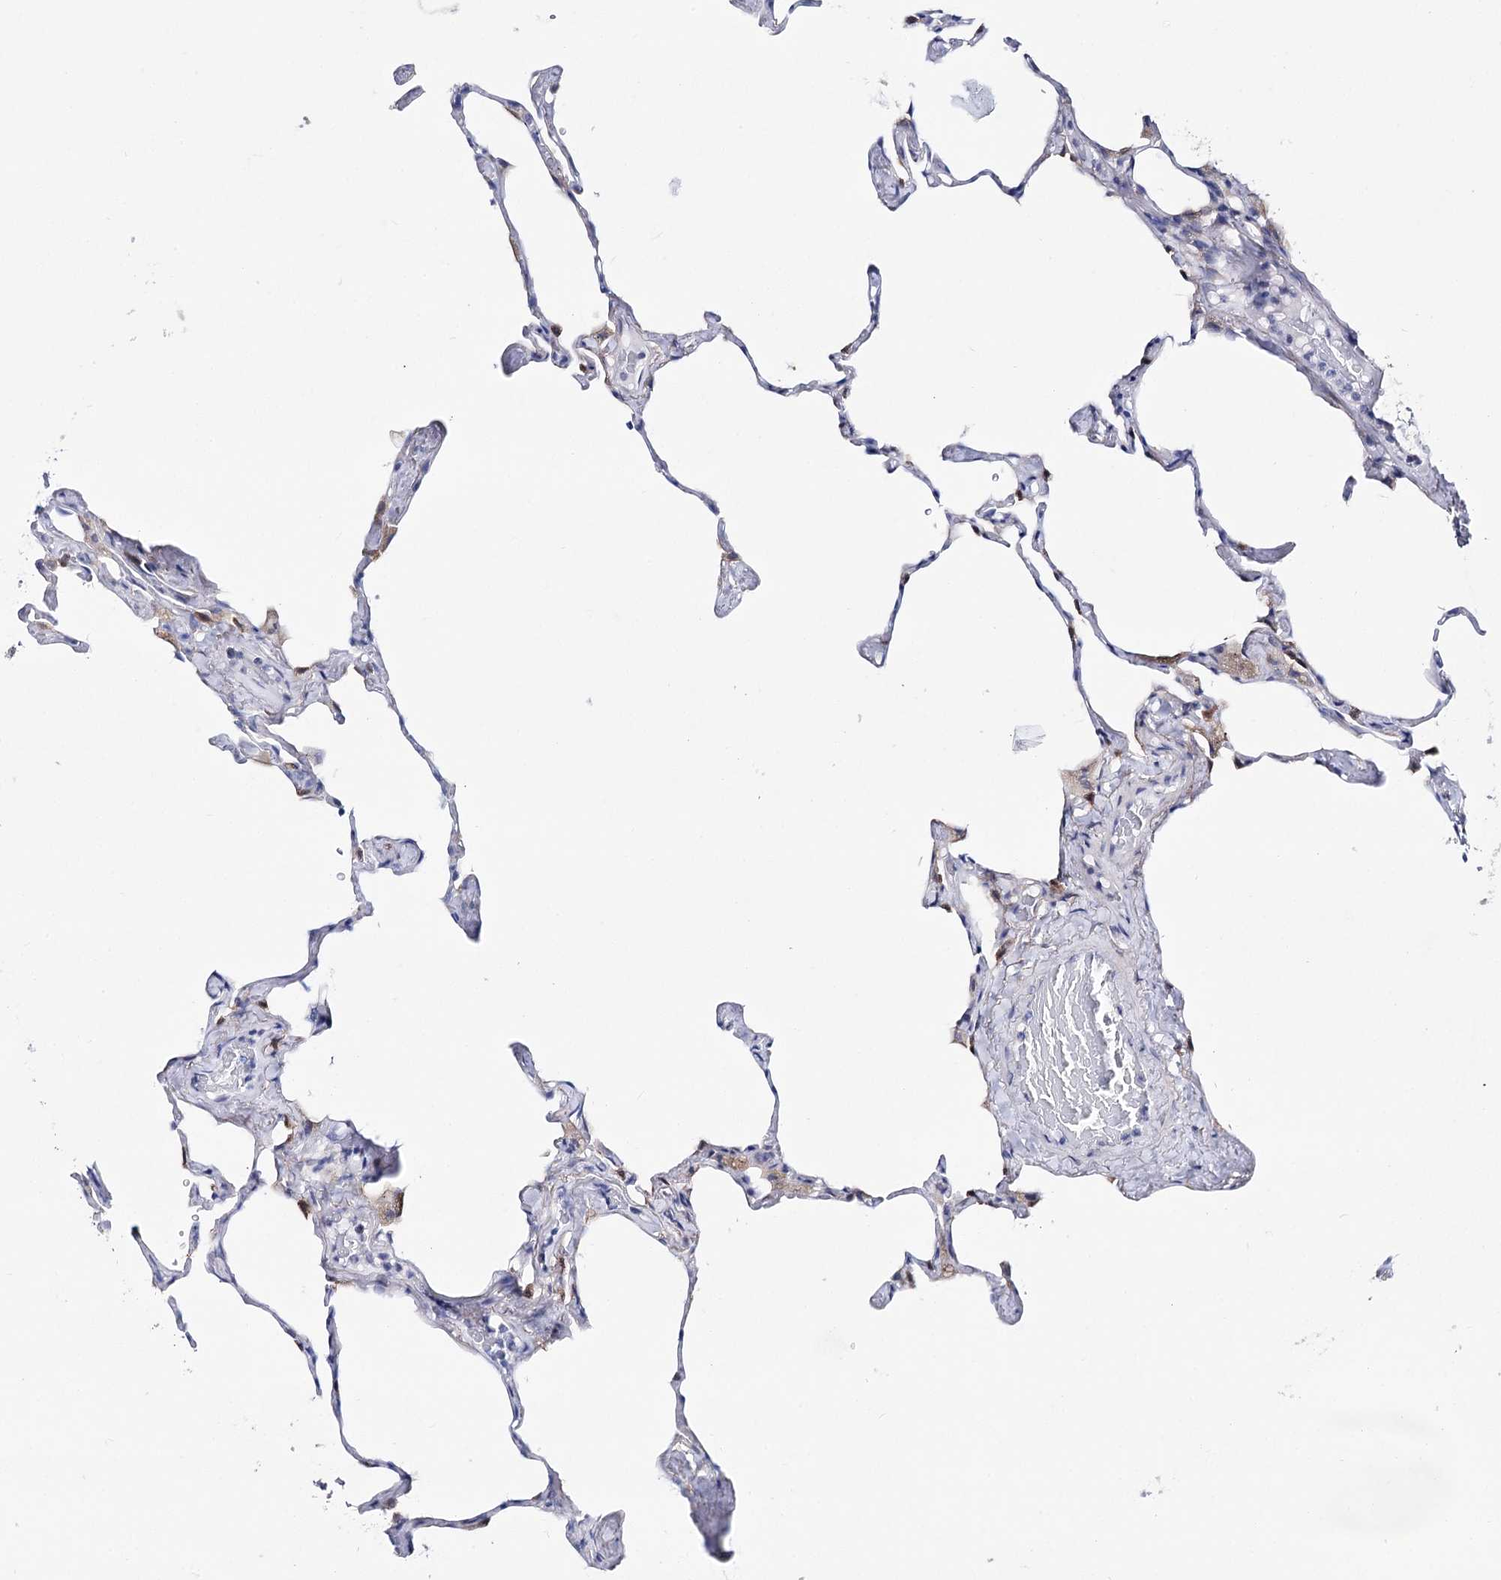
{"staining": {"intensity": "weak", "quantity": "<25%", "location": "cytoplasmic/membranous"}, "tissue": "lung", "cell_type": "Alveolar cells", "image_type": "normal", "snomed": [{"axis": "morphology", "description": "Normal tissue, NOS"}, {"axis": "topography", "description": "Lung"}], "caption": "Alveolar cells show no significant protein expression in normal lung. The staining was performed using DAB to visualize the protein expression in brown, while the nuclei were stained in blue with hematoxylin (Magnification: 20x).", "gene": "UGDH", "patient": {"sex": "male", "age": 65}}